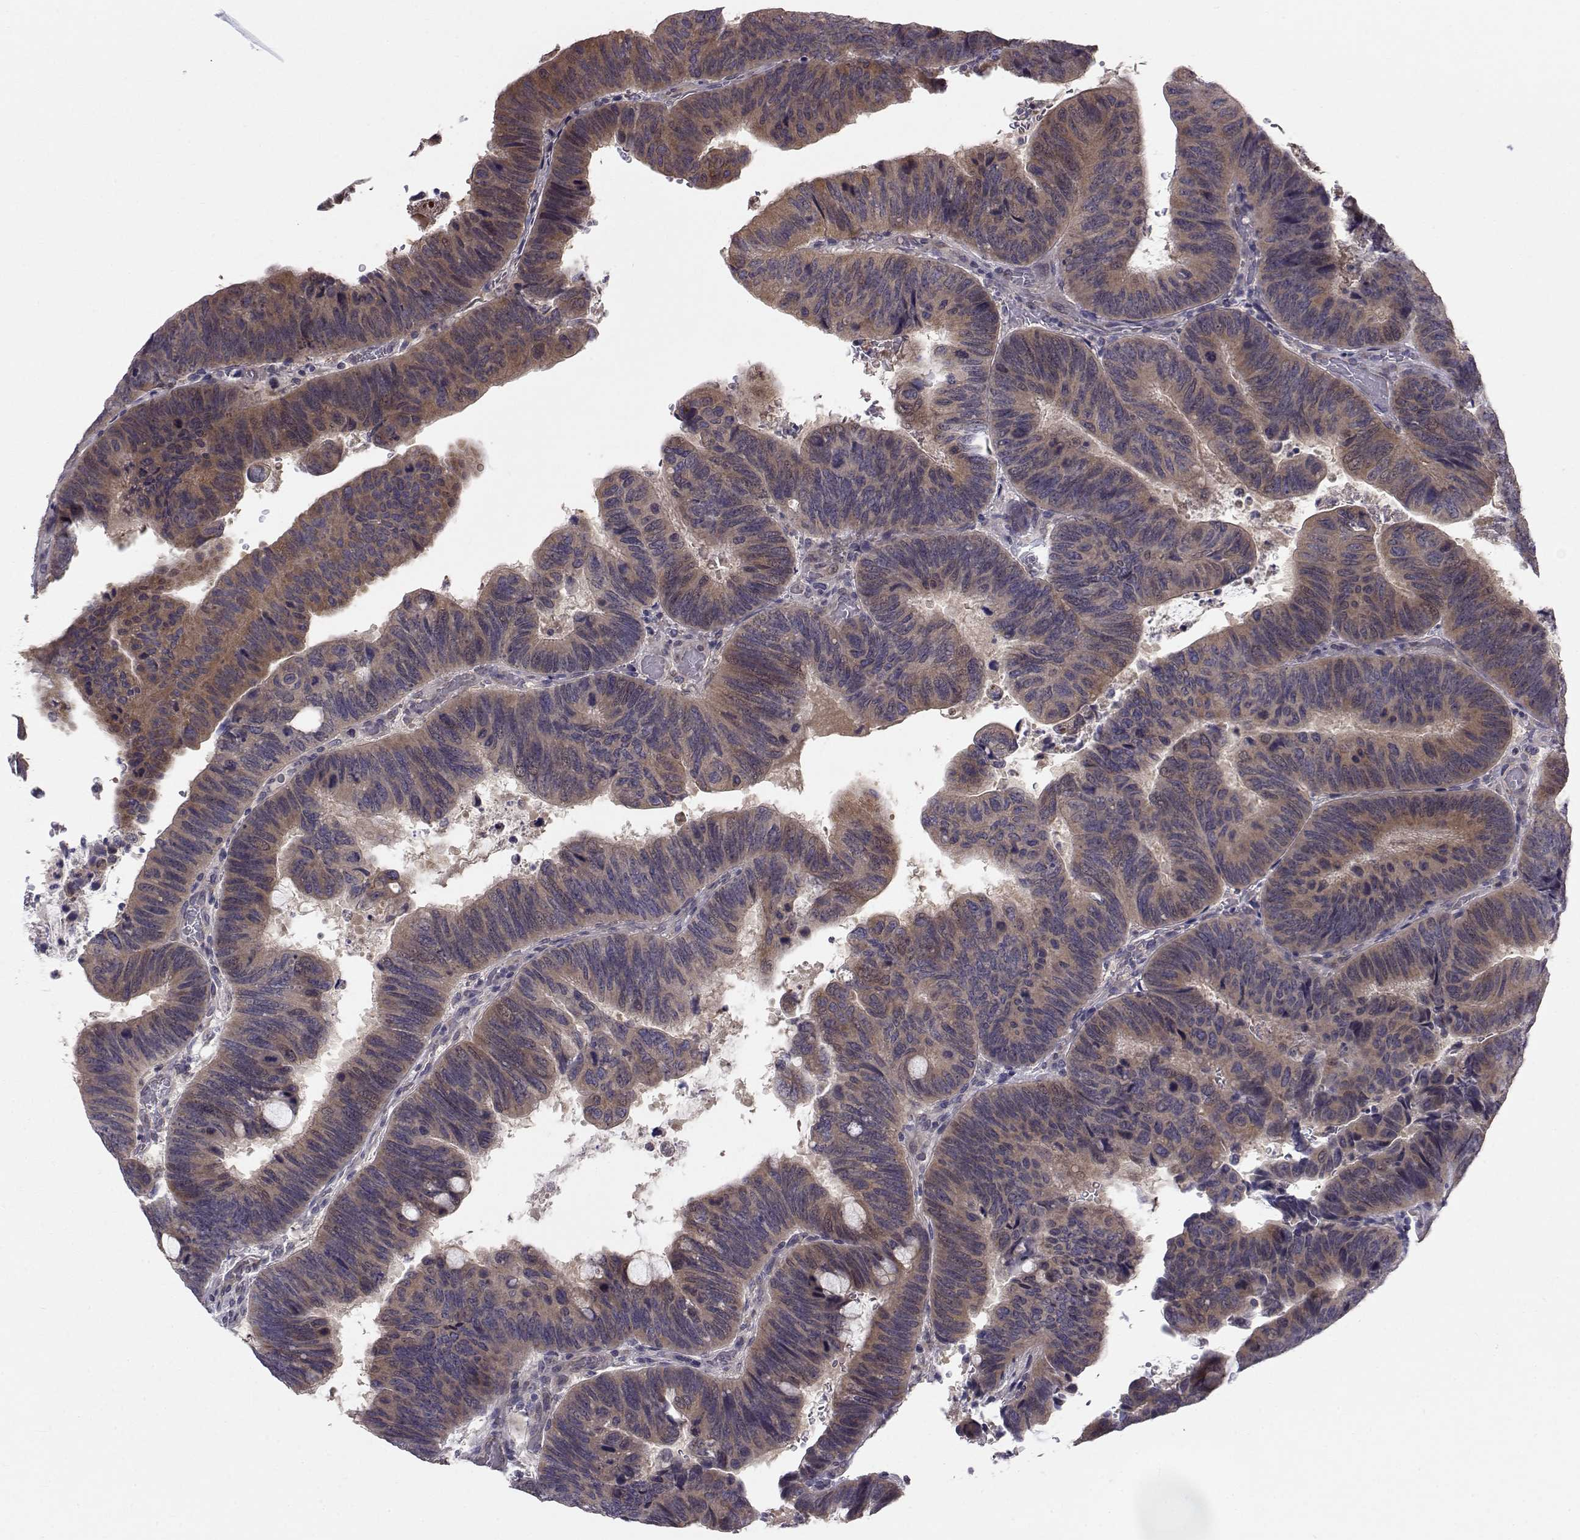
{"staining": {"intensity": "moderate", "quantity": "25%-75%", "location": "cytoplasmic/membranous"}, "tissue": "colorectal cancer", "cell_type": "Tumor cells", "image_type": "cancer", "snomed": [{"axis": "morphology", "description": "Normal tissue, NOS"}, {"axis": "morphology", "description": "Adenocarcinoma, NOS"}, {"axis": "topography", "description": "Rectum"}], "caption": "High-magnification brightfield microscopy of colorectal cancer stained with DAB (3,3'-diaminobenzidine) (brown) and counterstained with hematoxylin (blue). tumor cells exhibit moderate cytoplasmic/membranous expression is present in approximately25%-75% of cells.", "gene": "PEX5L", "patient": {"sex": "male", "age": 92}}